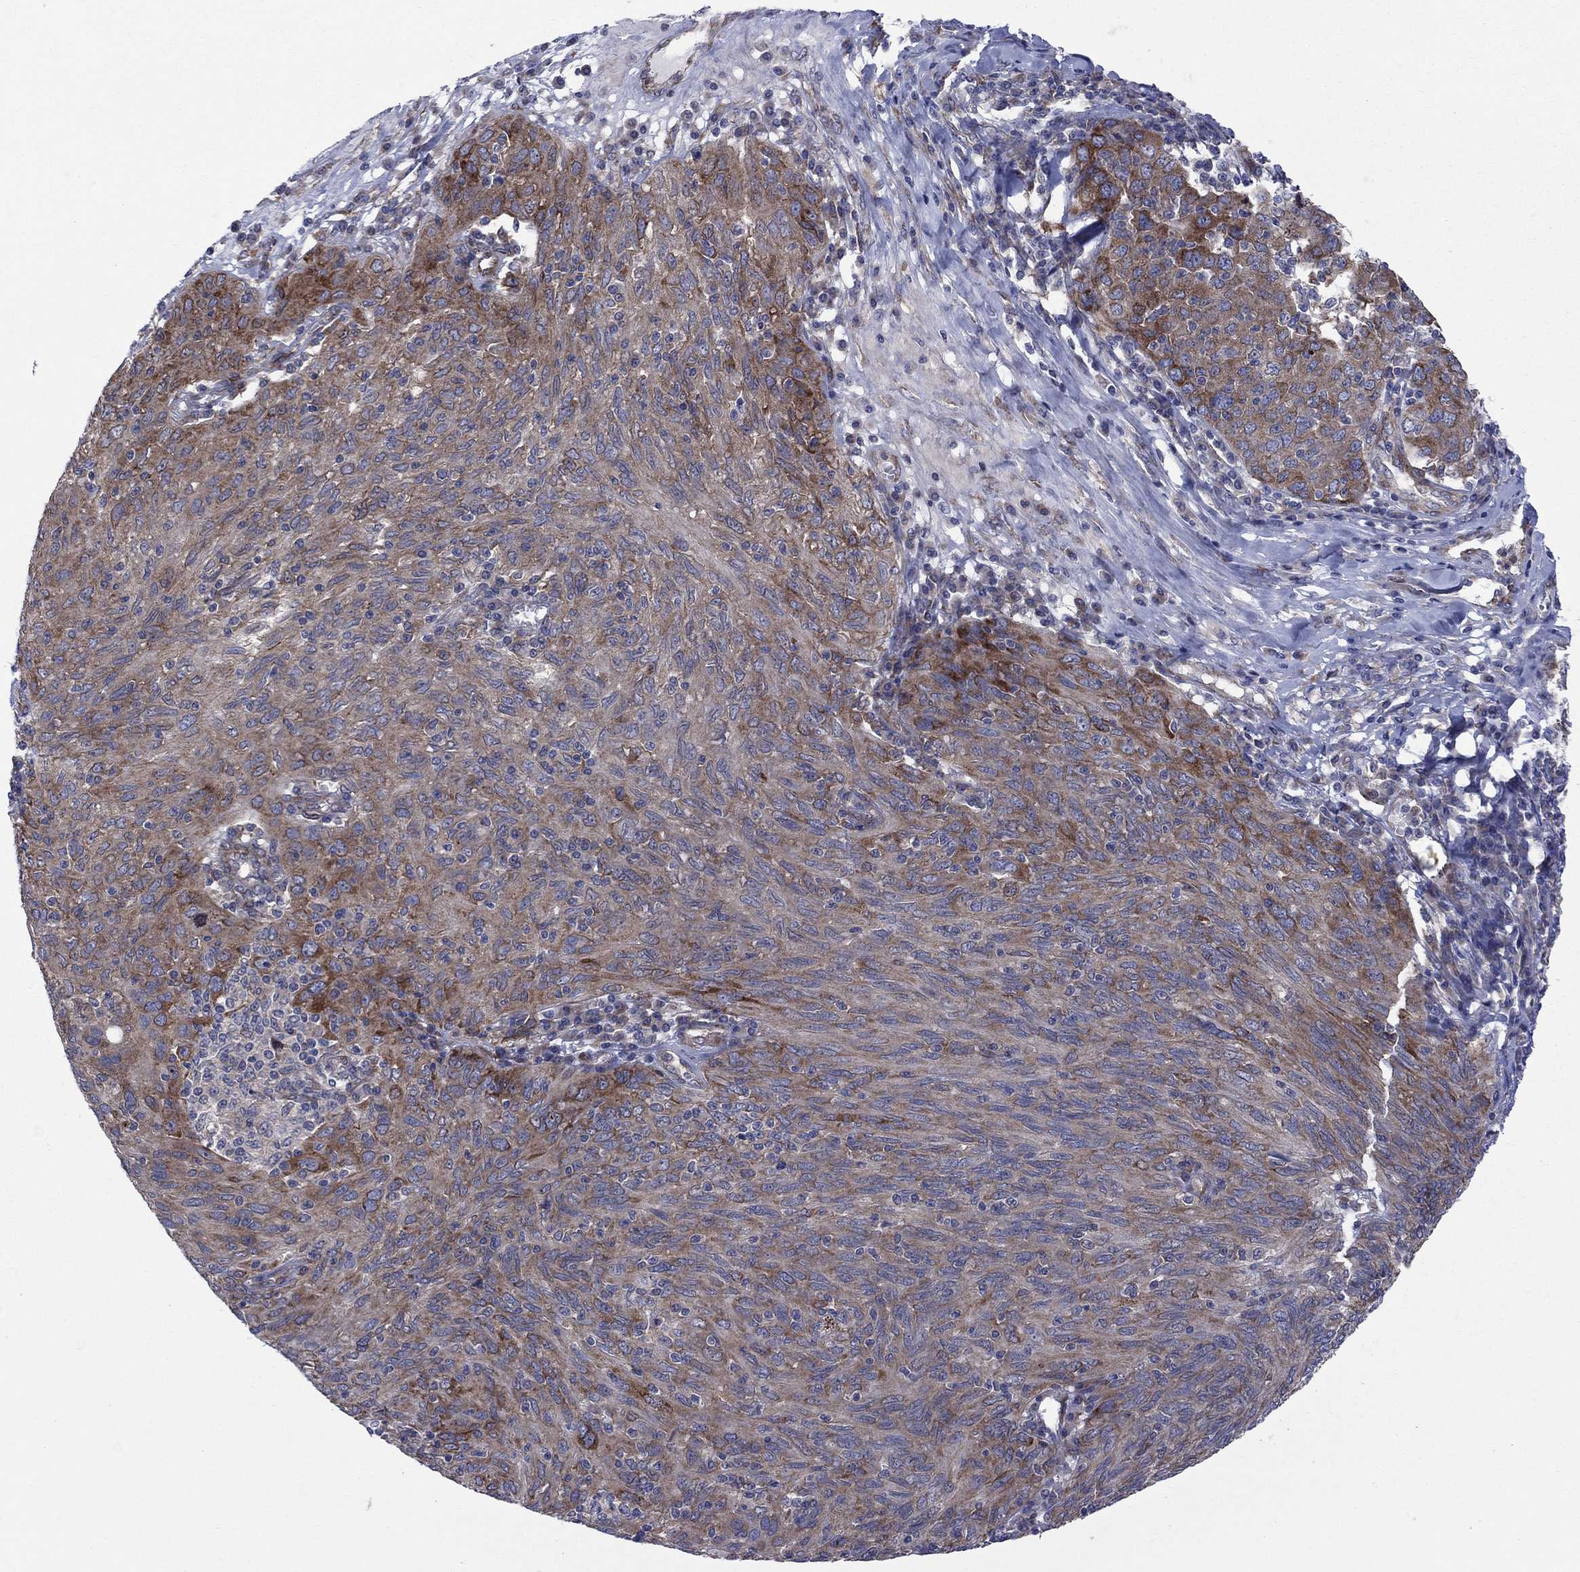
{"staining": {"intensity": "strong", "quantity": "<25%", "location": "cytoplasmic/membranous"}, "tissue": "ovarian cancer", "cell_type": "Tumor cells", "image_type": "cancer", "snomed": [{"axis": "morphology", "description": "Carcinoma, endometroid"}, {"axis": "topography", "description": "Ovary"}], "caption": "Protein expression analysis of ovarian endometroid carcinoma shows strong cytoplasmic/membranous positivity in approximately <25% of tumor cells.", "gene": "GPR155", "patient": {"sex": "female", "age": 50}}